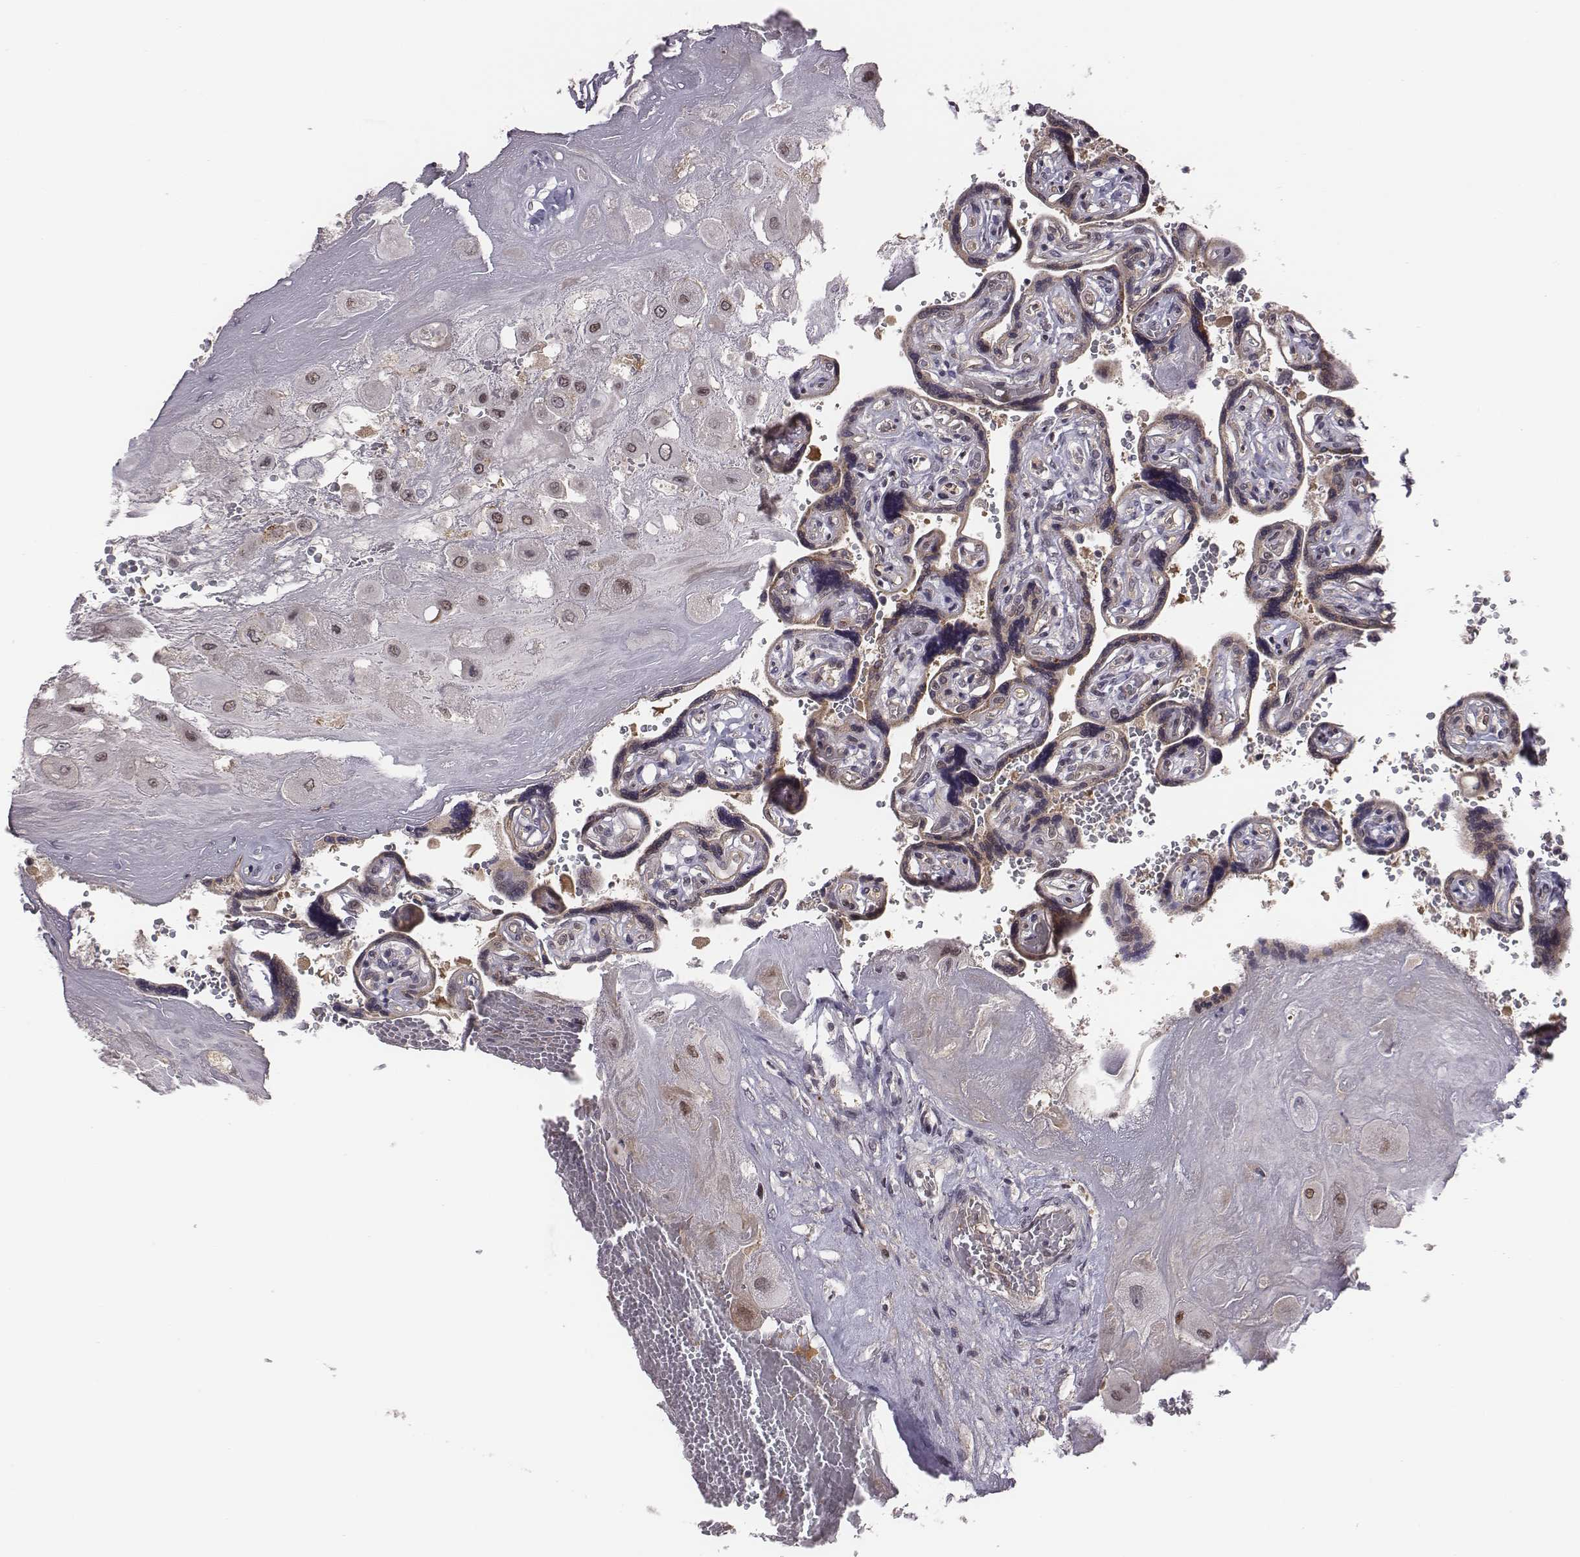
{"staining": {"intensity": "weak", "quantity": "<25%", "location": "nuclear"}, "tissue": "placenta", "cell_type": "Decidual cells", "image_type": "normal", "snomed": [{"axis": "morphology", "description": "Normal tissue, NOS"}, {"axis": "topography", "description": "Placenta"}], "caption": "Decidual cells show no significant staining in unremarkable placenta. (Brightfield microscopy of DAB IHC at high magnification).", "gene": "SMURF2", "patient": {"sex": "female", "age": 32}}